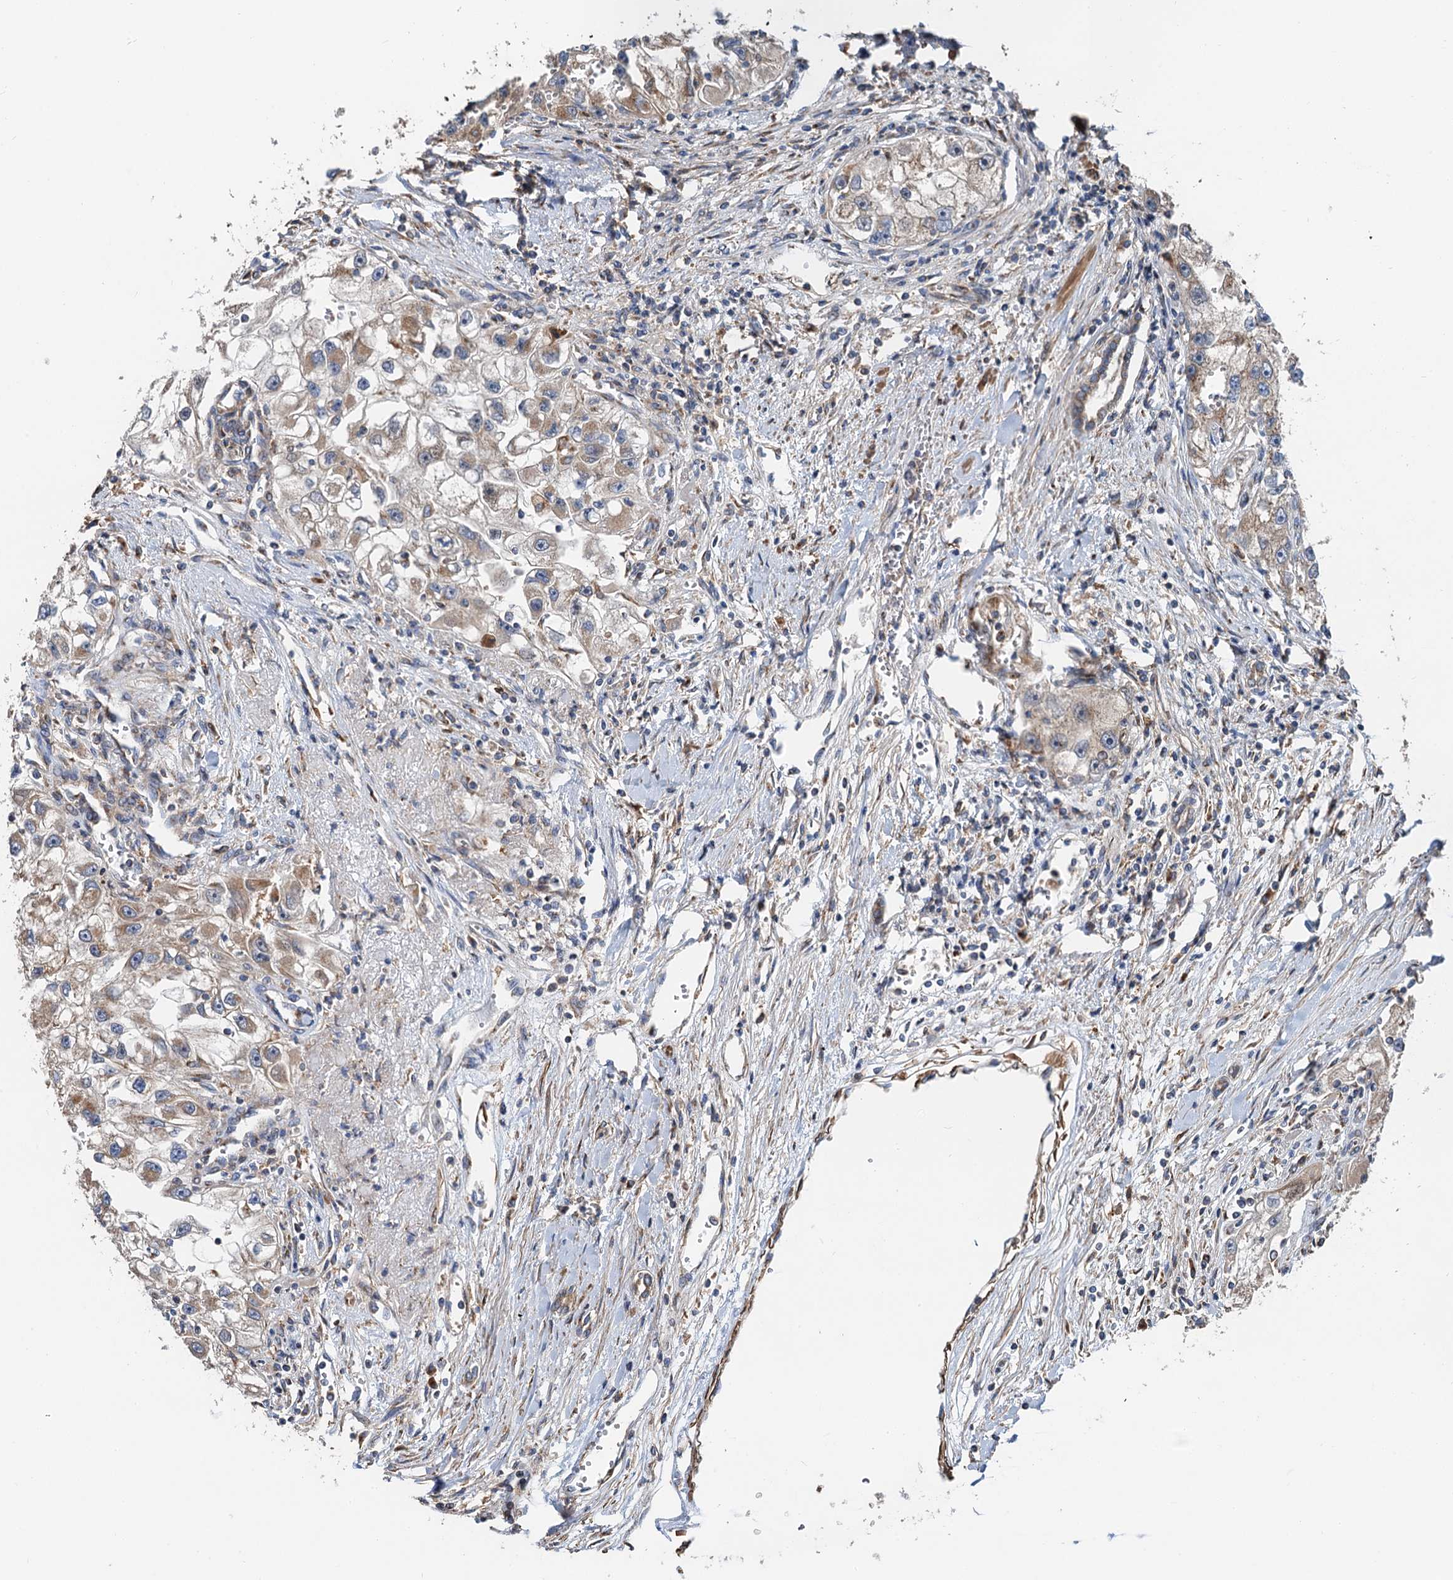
{"staining": {"intensity": "moderate", "quantity": "25%-75%", "location": "cytoplasmic/membranous"}, "tissue": "renal cancer", "cell_type": "Tumor cells", "image_type": "cancer", "snomed": [{"axis": "morphology", "description": "Adenocarcinoma, NOS"}, {"axis": "topography", "description": "Kidney"}], "caption": "High-power microscopy captured an IHC histopathology image of adenocarcinoma (renal), revealing moderate cytoplasmic/membranous staining in approximately 25%-75% of tumor cells.", "gene": "ANKRD26", "patient": {"sex": "male", "age": 63}}